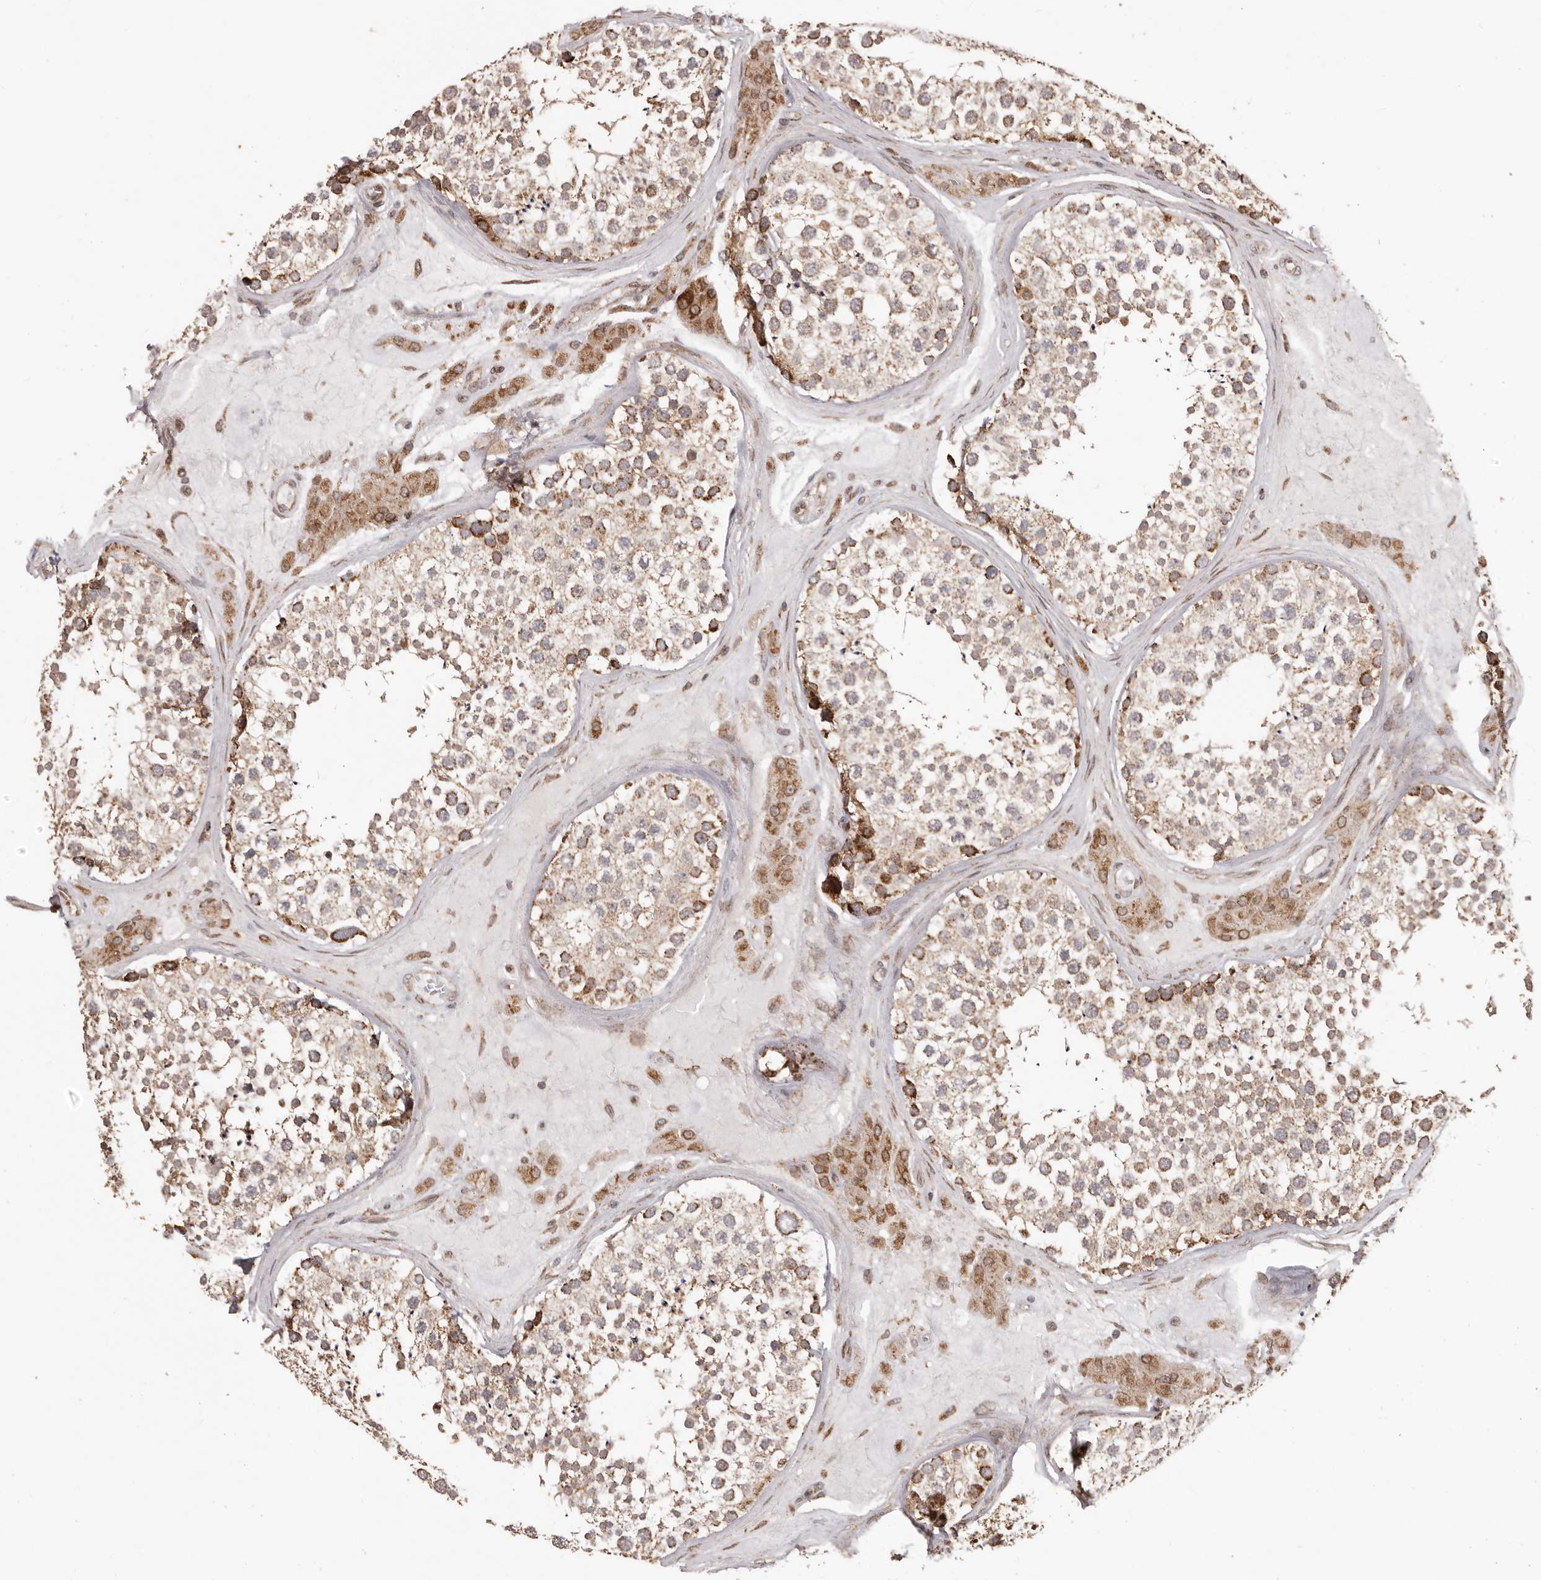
{"staining": {"intensity": "moderate", "quantity": ">75%", "location": "cytoplasmic/membranous"}, "tissue": "testis", "cell_type": "Cells in seminiferous ducts", "image_type": "normal", "snomed": [{"axis": "morphology", "description": "Normal tissue, NOS"}, {"axis": "topography", "description": "Testis"}], "caption": "The immunohistochemical stain shows moderate cytoplasmic/membranous positivity in cells in seminiferous ducts of normal testis. The staining is performed using DAB (3,3'-diaminobenzidine) brown chromogen to label protein expression. The nuclei are counter-stained blue using hematoxylin.", "gene": "CHRM2", "patient": {"sex": "male", "age": 46}}